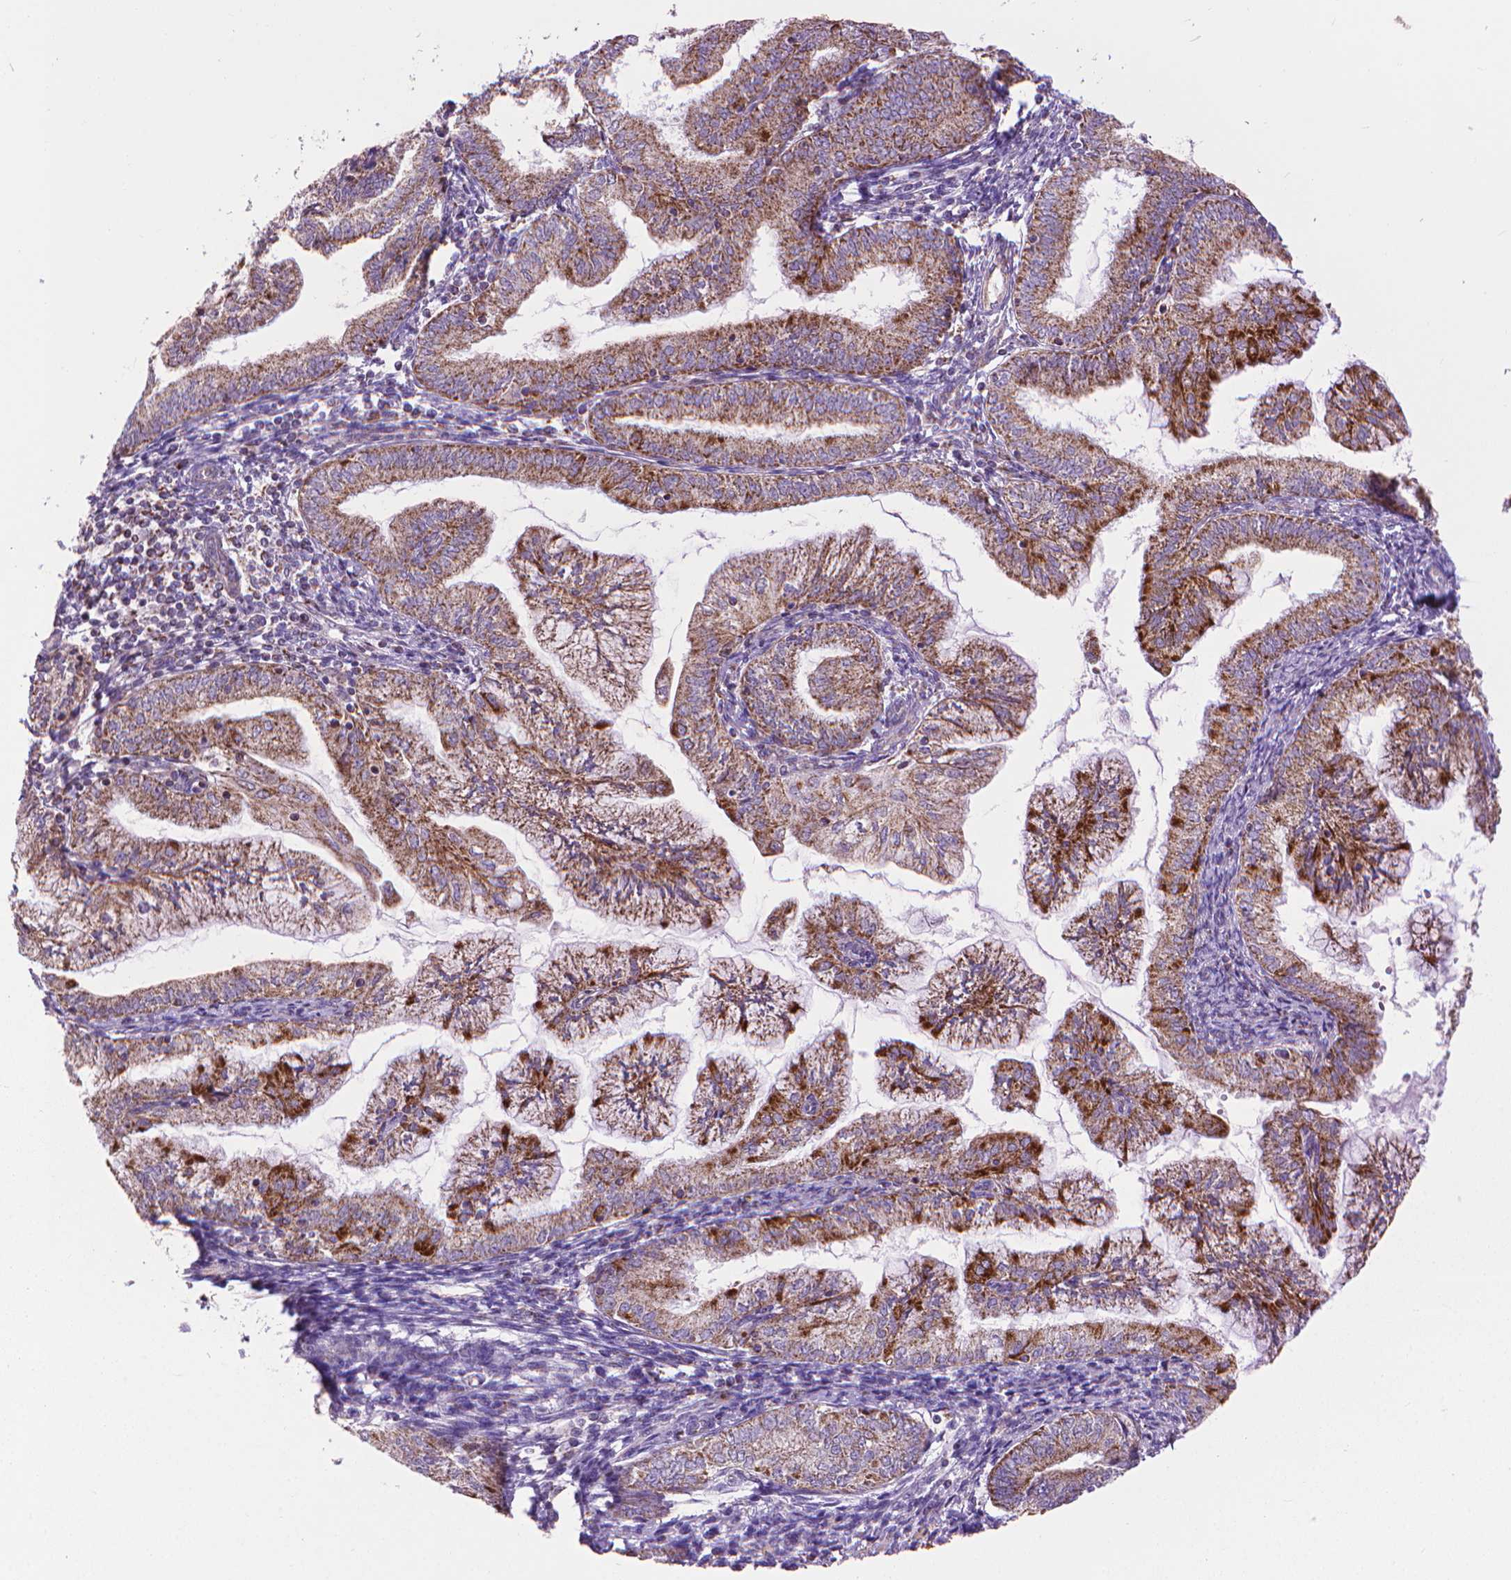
{"staining": {"intensity": "strong", "quantity": "25%-75%", "location": "cytoplasmic/membranous"}, "tissue": "endometrial cancer", "cell_type": "Tumor cells", "image_type": "cancer", "snomed": [{"axis": "morphology", "description": "Adenocarcinoma, NOS"}, {"axis": "topography", "description": "Endometrium"}], "caption": "This micrograph displays immunohistochemistry staining of endometrial cancer, with high strong cytoplasmic/membranous positivity in approximately 25%-75% of tumor cells.", "gene": "VDAC1", "patient": {"sex": "female", "age": 55}}